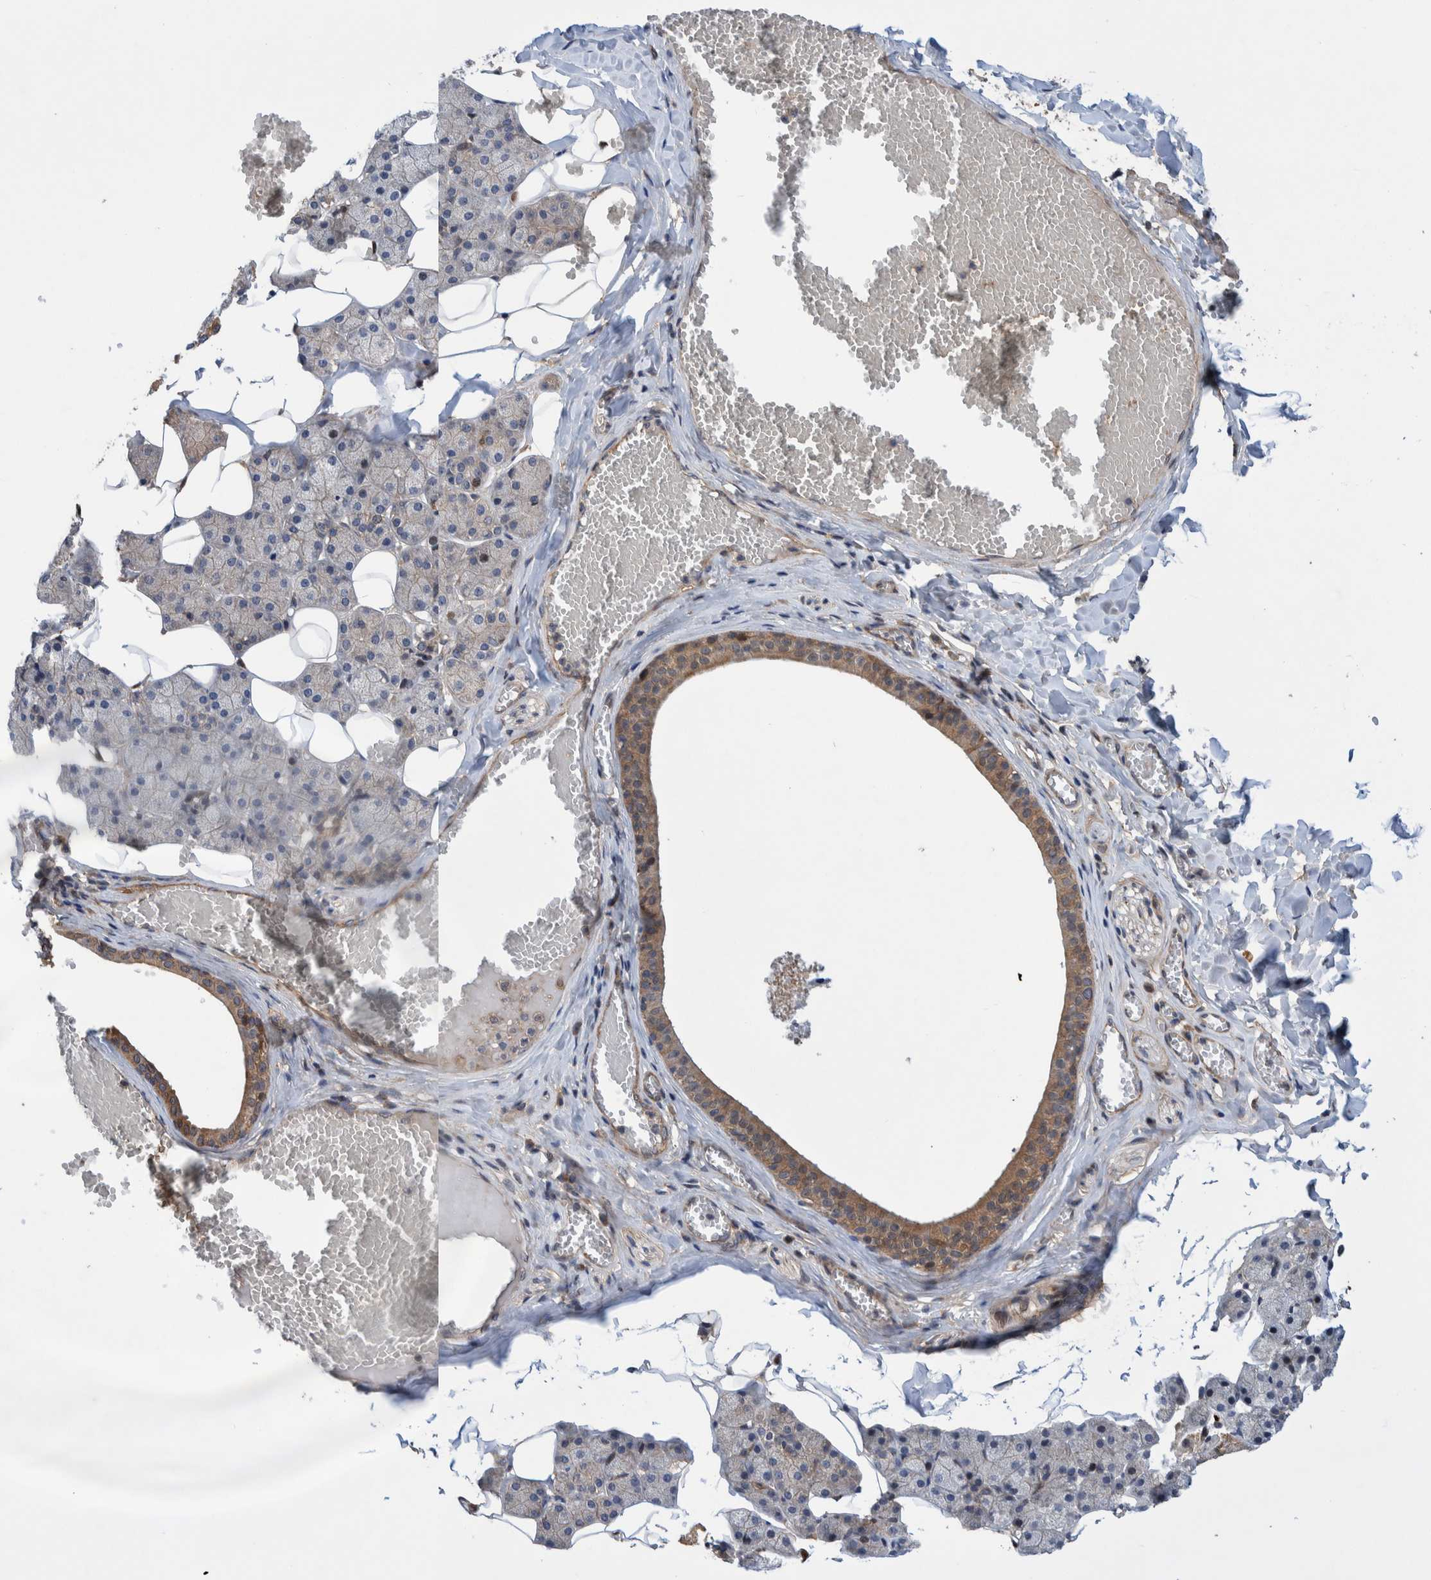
{"staining": {"intensity": "moderate", "quantity": "25%-75%", "location": "cytoplasmic/membranous"}, "tissue": "salivary gland", "cell_type": "Glandular cells", "image_type": "normal", "snomed": [{"axis": "morphology", "description": "Normal tissue, NOS"}, {"axis": "topography", "description": "Salivary gland"}], "caption": "Immunohistochemistry (IHC) micrograph of unremarkable salivary gland: human salivary gland stained using immunohistochemistry (IHC) exhibits medium levels of moderate protein expression localized specifically in the cytoplasmic/membranous of glandular cells, appearing as a cytoplasmic/membranous brown color.", "gene": "PIK3R6", "patient": {"sex": "female", "age": 33}}